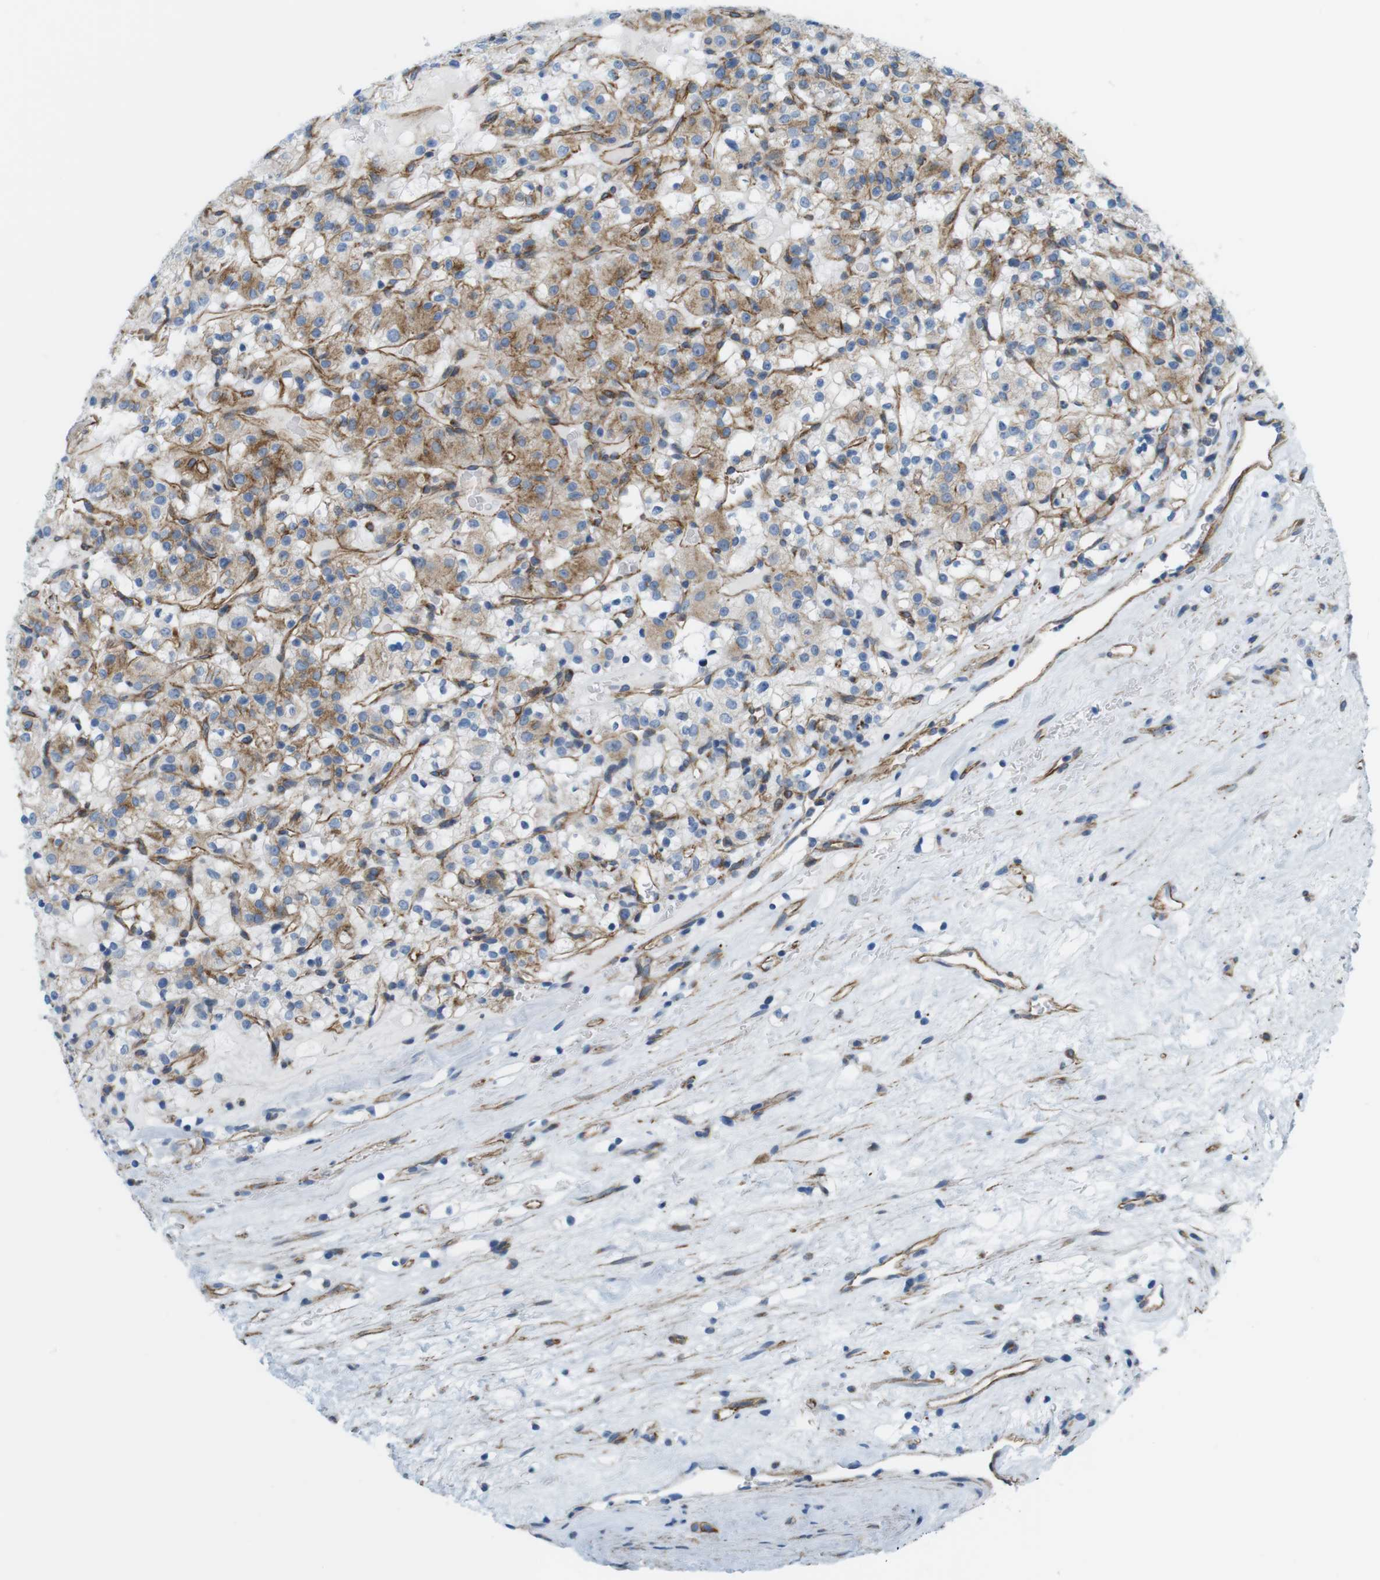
{"staining": {"intensity": "moderate", "quantity": "25%-75%", "location": "cytoplasmic/membranous"}, "tissue": "renal cancer", "cell_type": "Tumor cells", "image_type": "cancer", "snomed": [{"axis": "morphology", "description": "Normal tissue, NOS"}, {"axis": "morphology", "description": "Adenocarcinoma, NOS"}, {"axis": "topography", "description": "Kidney"}], "caption": "The photomicrograph displays staining of renal cancer, revealing moderate cytoplasmic/membranous protein staining (brown color) within tumor cells.", "gene": "MYH9", "patient": {"sex": "female", "age": 72}}